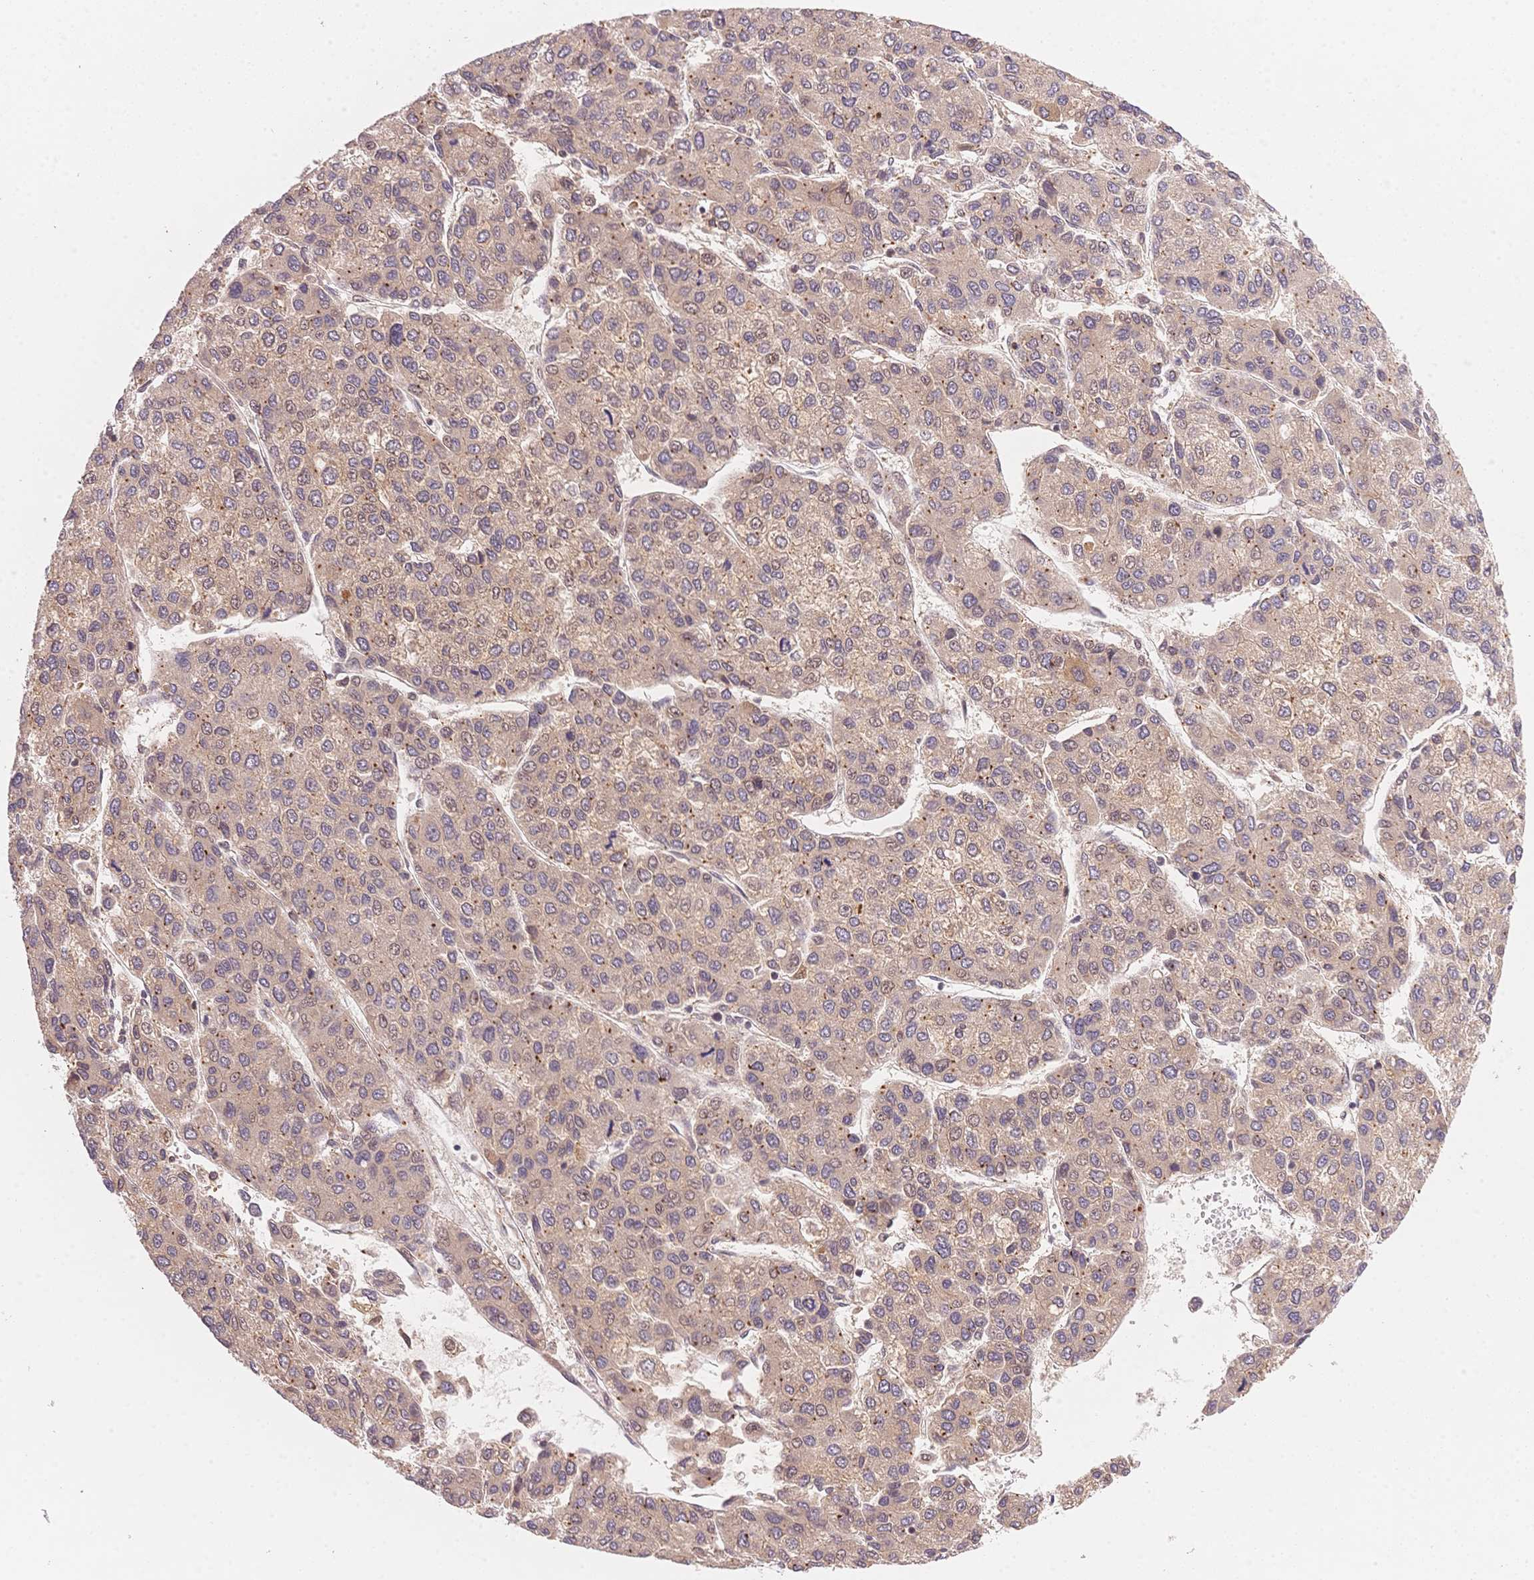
{"staining": {"intensity": "negative", "quantity": "none", "location": "none"}, "tissue": "liver cancer", "cell_type": "Tumor cells", "image_type": "cancer", "snomed": [{"axis": "morphology", "description": "Carcinoma, Hepatocellular, NOS"}, {"axis": "topography", "description": "Liver"}], "caption": "The immunohistochemistry (IHC) photomicrograph has no significant expression in tumor cells of liver cancer (hepatocellular carcinoma) tissue.", "gene": "STK39", "patient": {"sex": "female", "age": 66}}